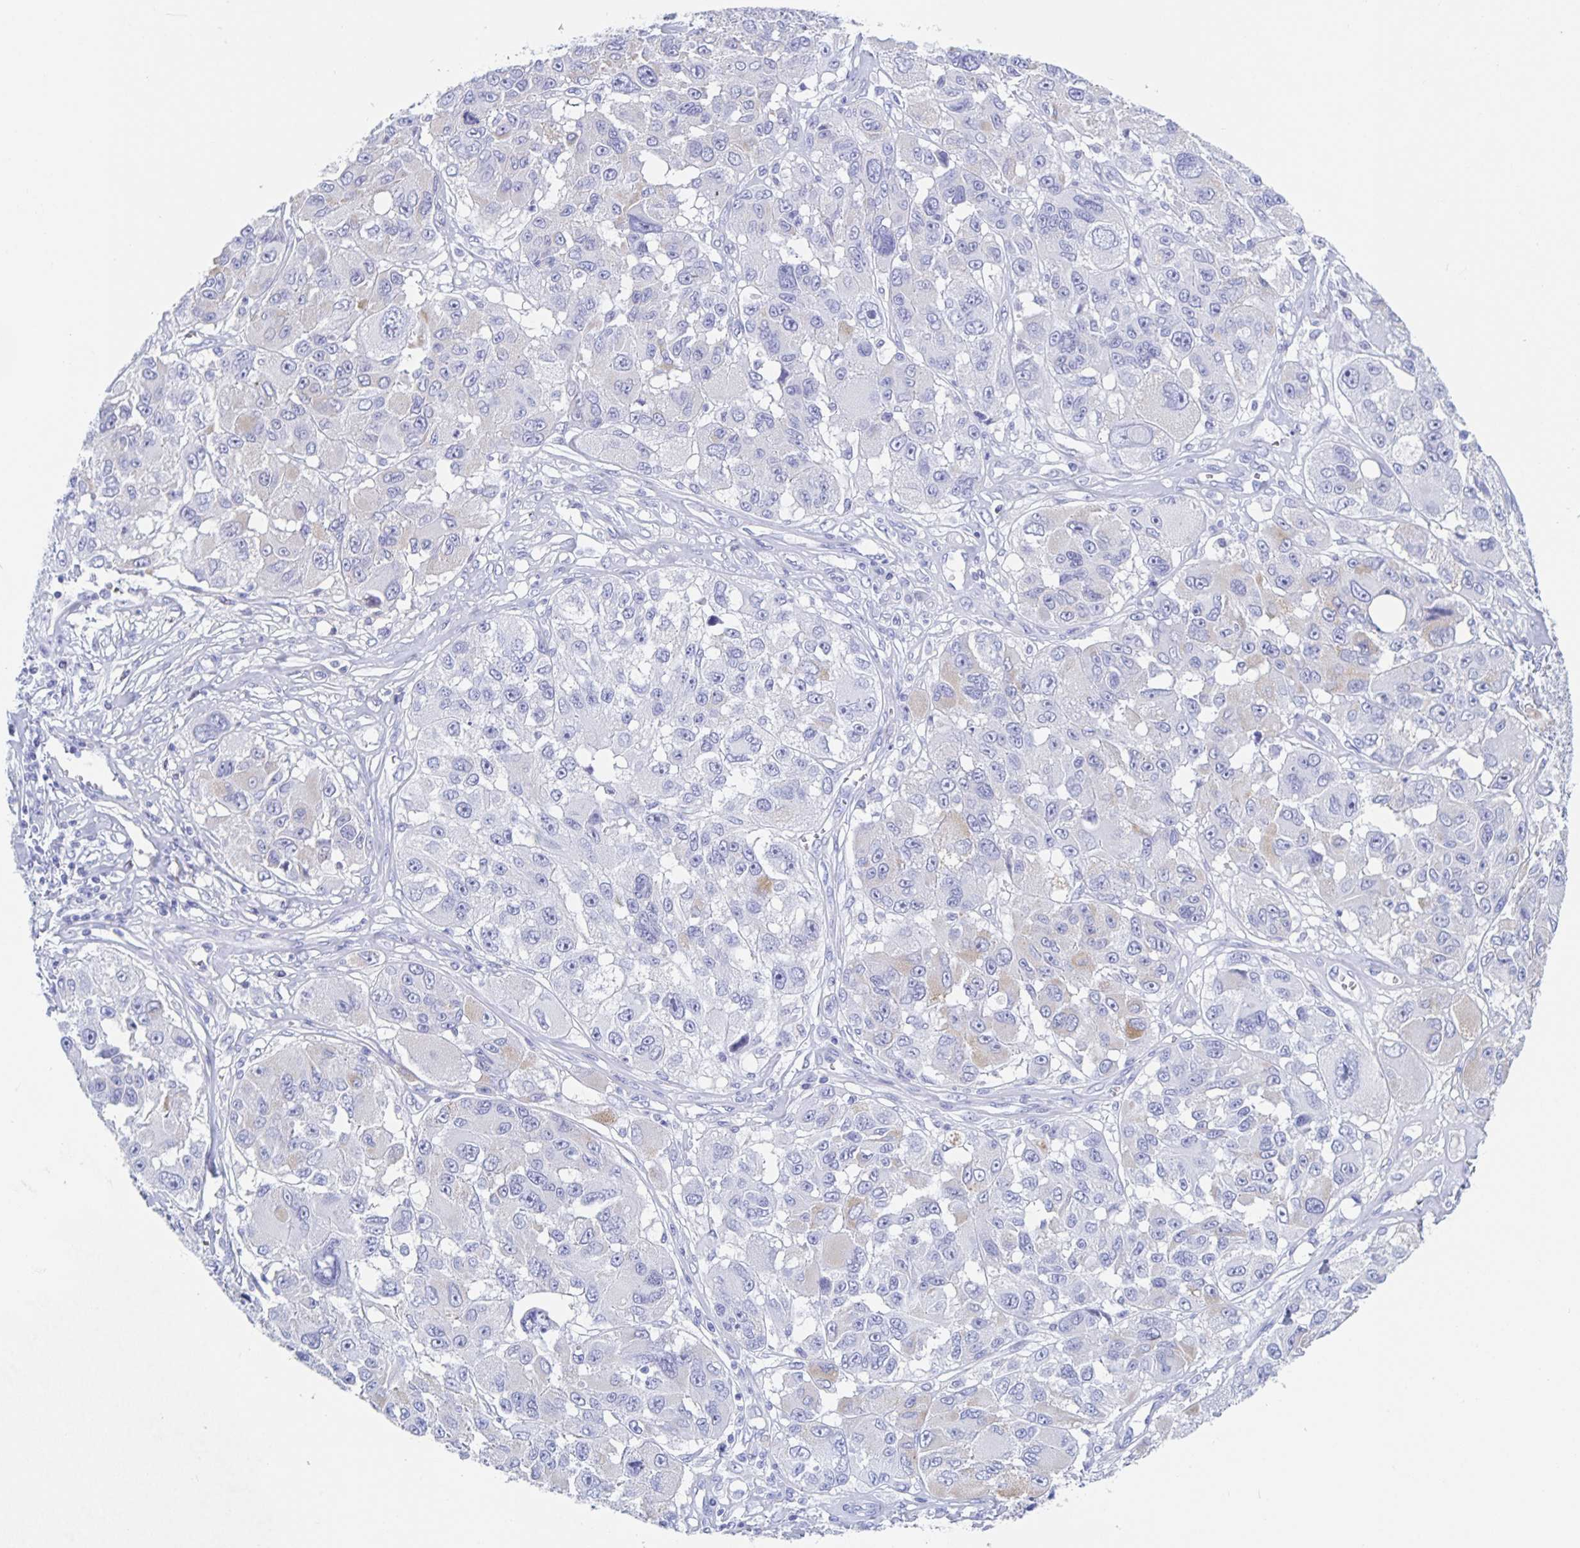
{"staining": {"intensity": "weak", "quantity": "<25%", "location": "cytoplasmic/membranous"}, "tissue": "melanoma", "cell_type": "Tumor cells", "image_type": "cancer", "snomed": [{"axis": "morphology", "description": "Malignant melanoma, NOS"}, {"axis": "topography", "description": "Skin"}], "caption": "There is no significant staining in tumor cells of melanoma. The staining is performed using DAB brown chromogen with nuclei counter-stained in using hematoxylin.", "gene": "DMBT1", "patient": {"sex": "female", "age": 66}}